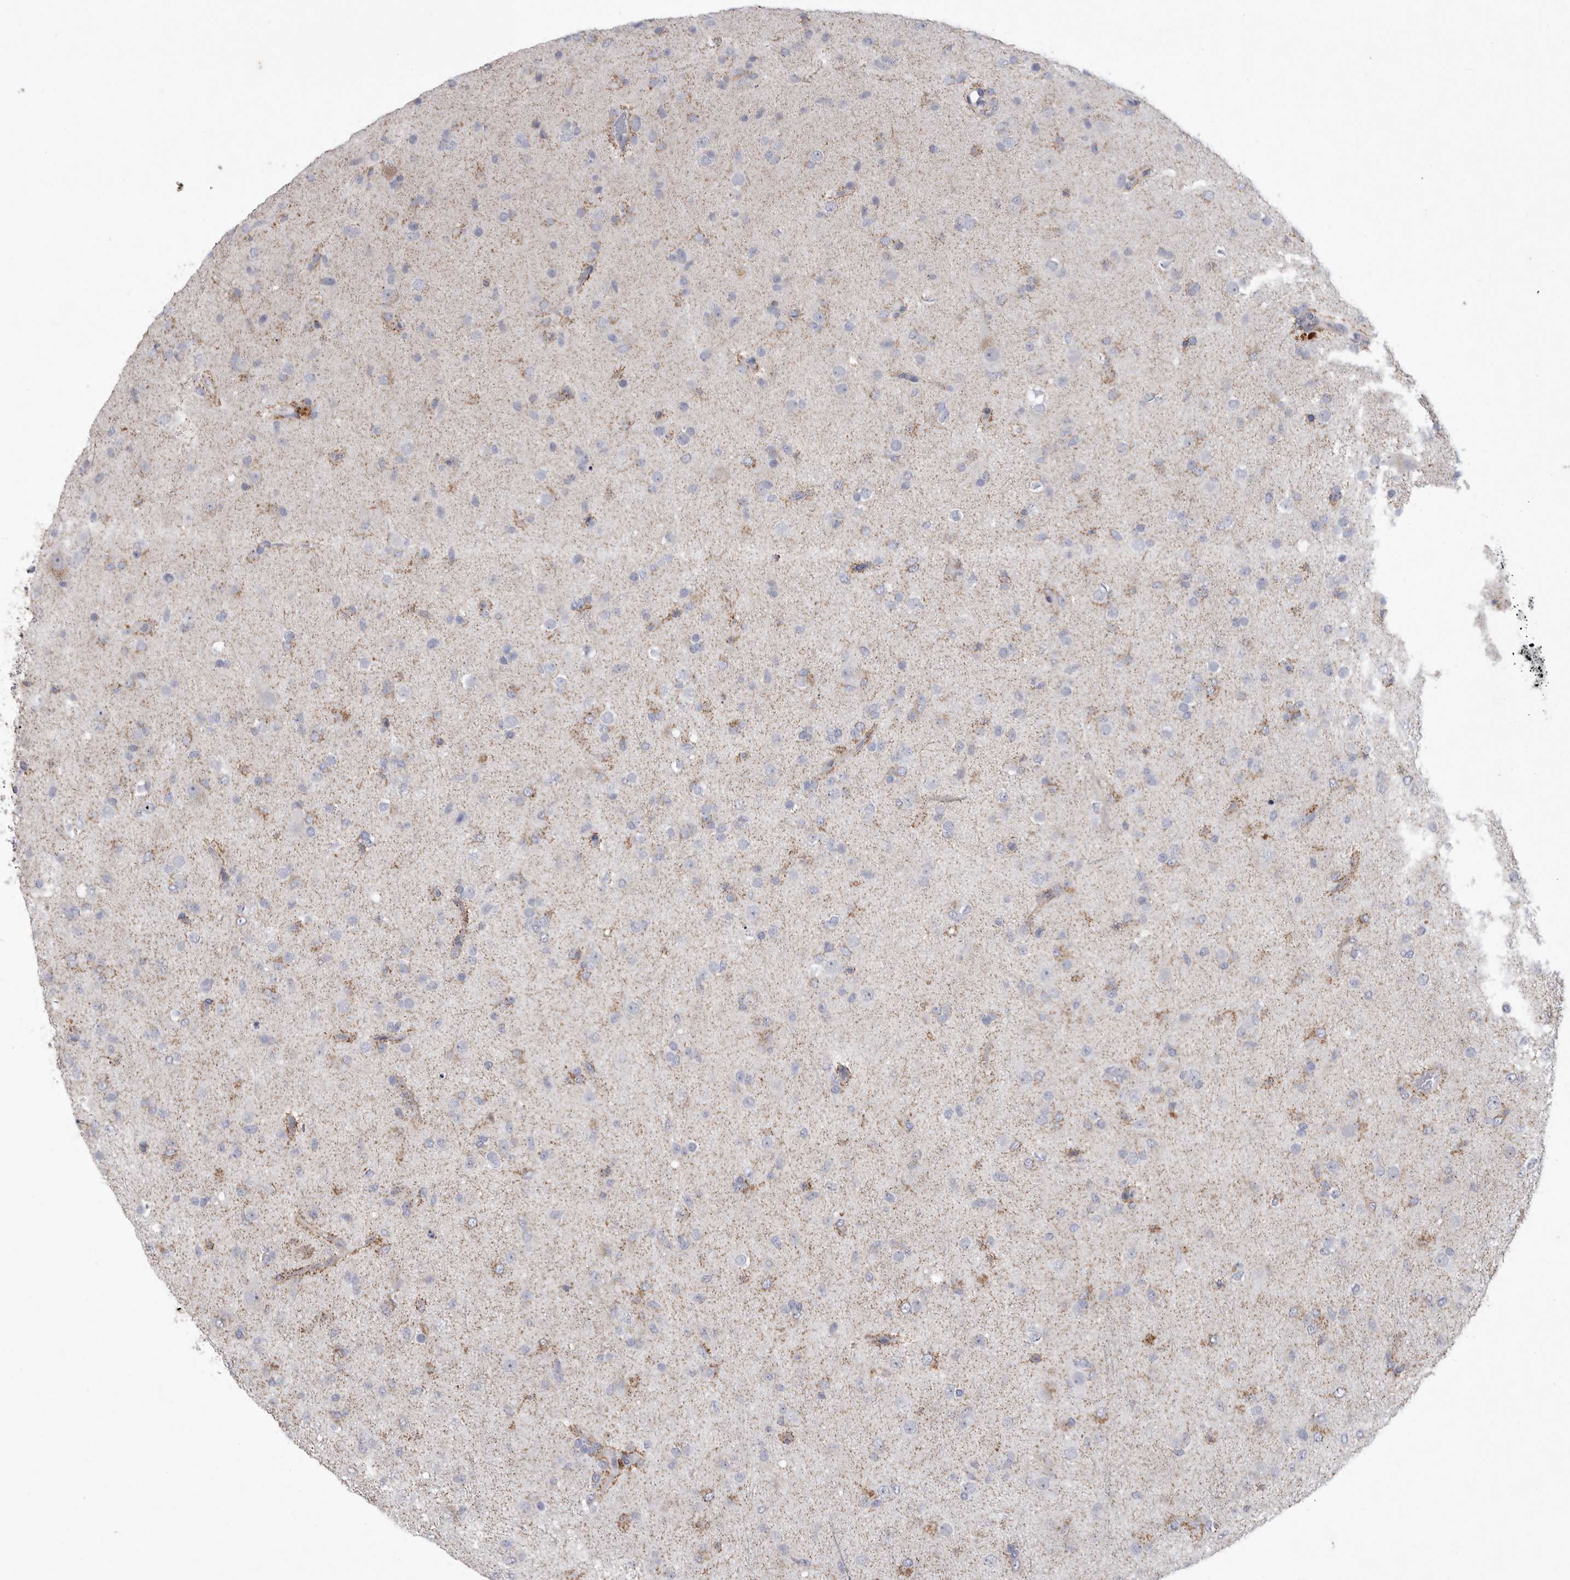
{"staining": {"intensity": "negative", "quantity": "none", "location": "none"}, "tissue": "glioma", "cell_type": "Tumor cells", "image_type": "cancer", "snomed": [{"axis": "morphology", "description": "Glioma, malignant, Low grade"}, {"axis": "topography", "description": "Brain"}], "caption": "The image shows no significant positivity in tumor cells of low-grade glioma (malignant).", "gene": "MPZL1", "patient": {"sex": "male", "age": 65}}